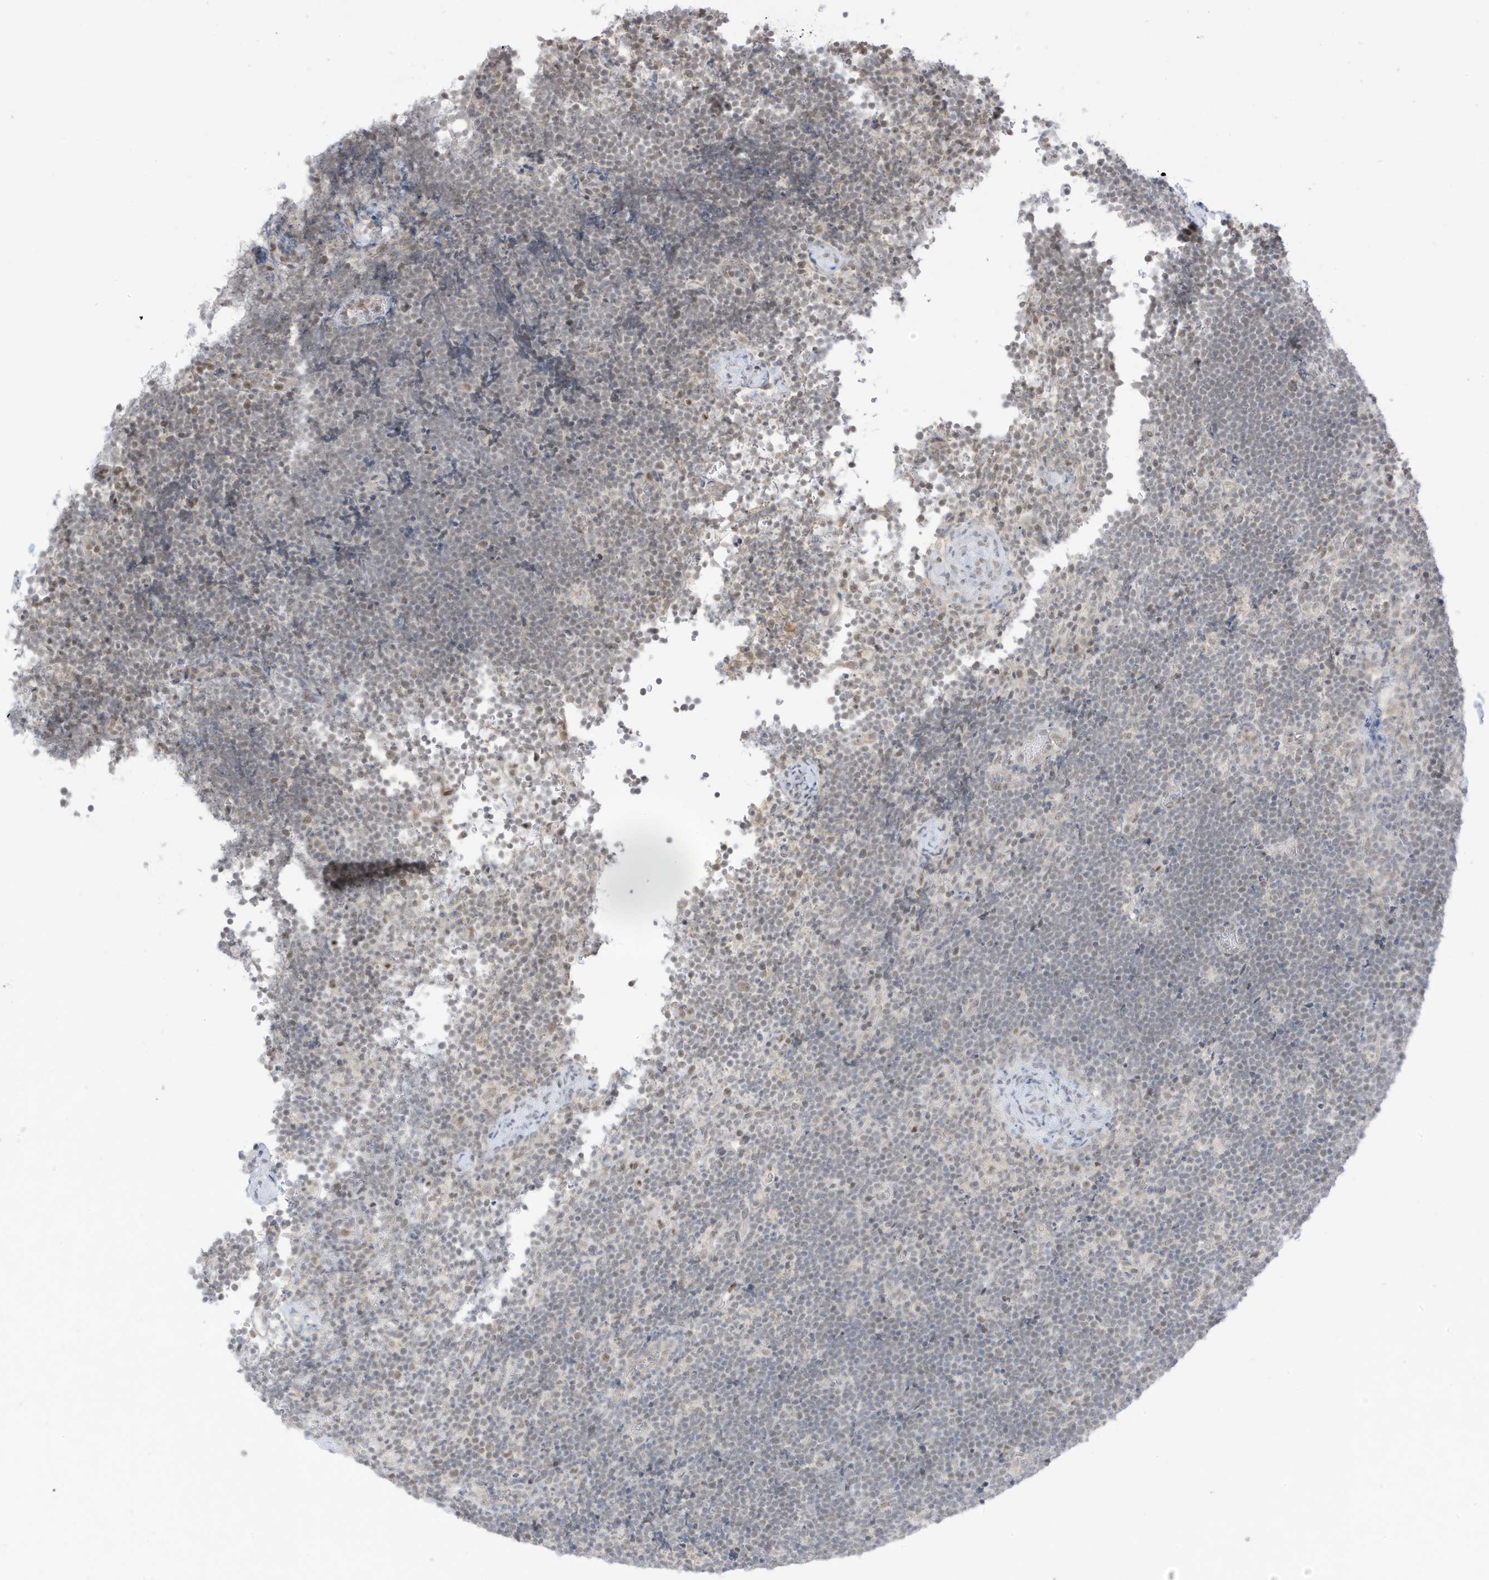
{"staining": {"intensity": "weak", "quantity": "25%-75%", "location": "nuclear"}, "tissue": "lymphoma", "cell_type": "Tumor cells", "image_type": "cancer", "snomed": [{"axis": "morphology", "description": "Malignant lymphoma, non-Hodgkin's type, High grade"}, {"axis": "topography", "description": "Lymph node"}], "caption": "Human malignant lymphoma, non-Hodgkin's type (high-grade) stained for a protein (brown) shows weak nuclear positive expression in about 25%-75% of tumor cells.", "gene": "MSL3", "patient": {"sex": "male", "age": 13}}